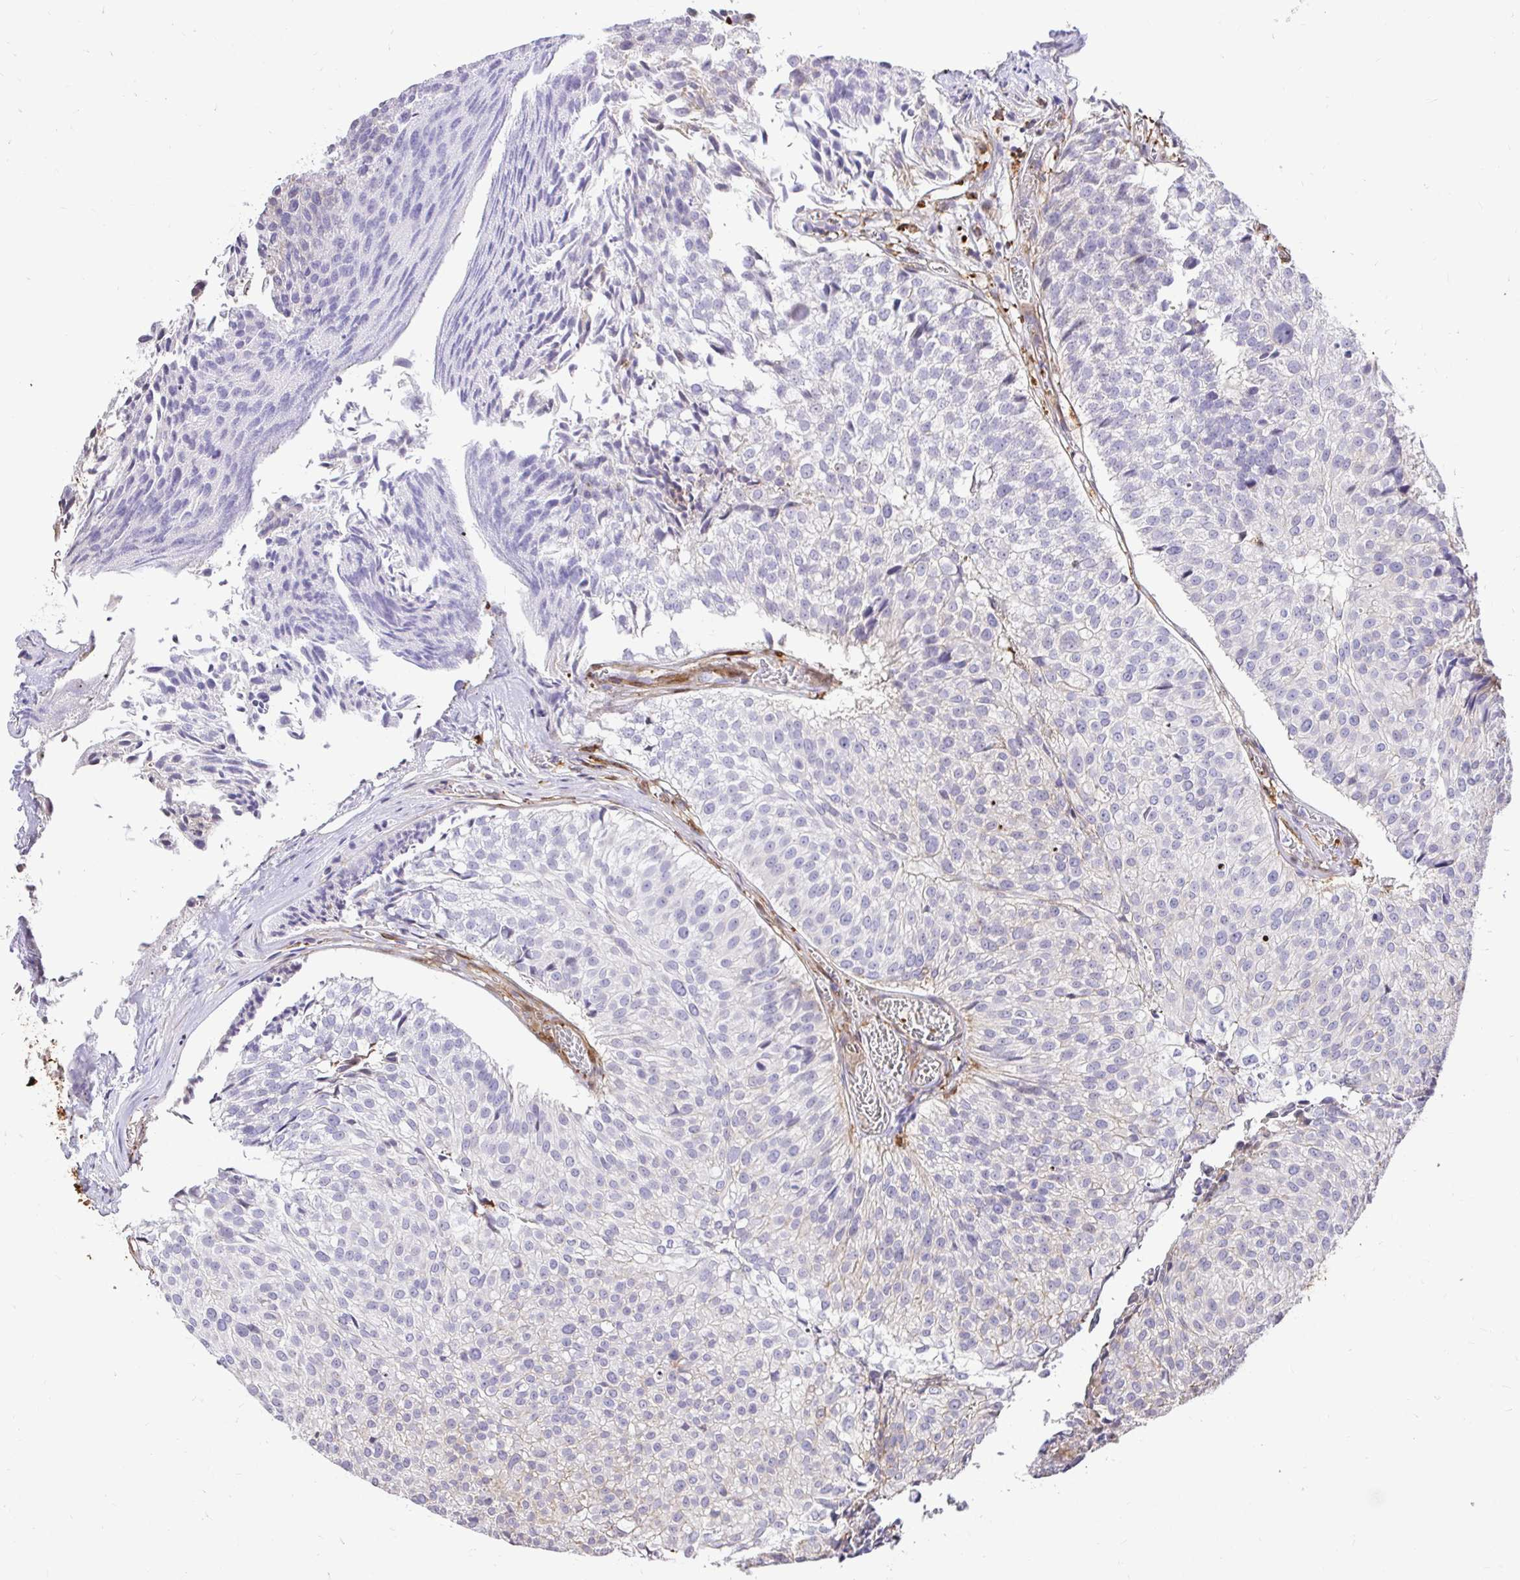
{"staining": {"intensity": "negative", "quantity": "none", "location": "none"}, "tissue": "urothelial cancer", "cell_type": "Tumor cells", "image_type": "cancer", "snomed": [{"axis": "morphology", "description": "Urothelial carcinoma, Low grade"}, {"axis": "topography", "description": "Urinary bladder"}], "caption": "Immunohistochemical staining of urothelial carcinoma (low-grade) exhibits no significant staining in tumor cells.", "gene": "GSN", "patient": {"sex": "male", "age": 80}}